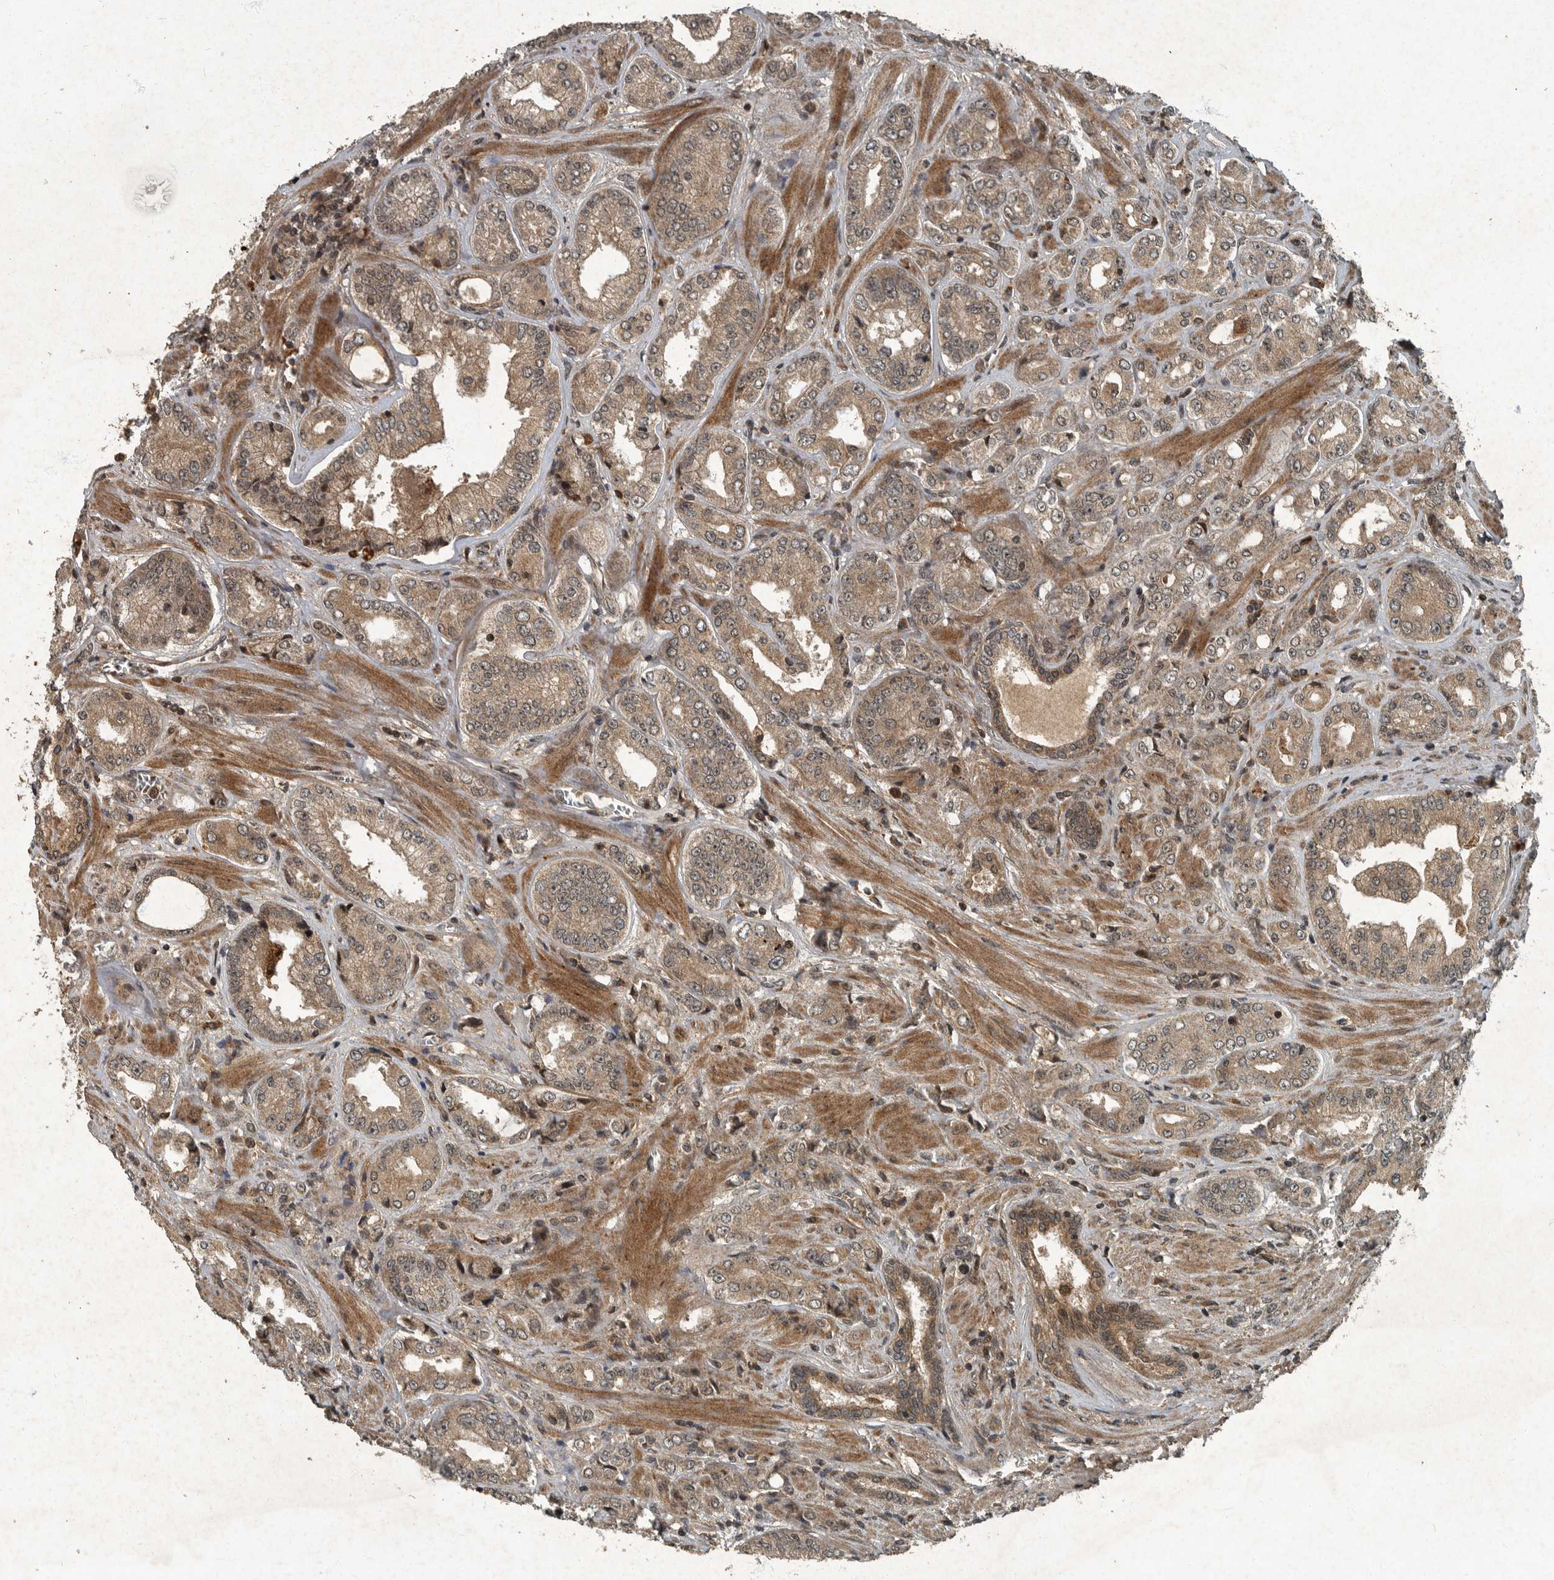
{"staining": {"intensity": "weak", "quantity": ">75%", "location": "cytoplasmic/membranous"}, "tissue": "prostate cancer", "cell_type": "Tumor cells", "image_type": "cancer", "snomed": [{"axis": "morphology", "description": "Adenocarcinoma, High grade"}, {"axis": "topography", "description": "Prostate"}], "caption": "High-power microscopy captured an IHC micrograph of prostate cancer, revealing weak cytoplasmic/membranous staining in approximately >75% of tumor cells. Ihc stains the protein of interest in brown and the nuclei are stained blue.", "gene": "FOXO1", "patient": {"sex": "male", "age": 61}}